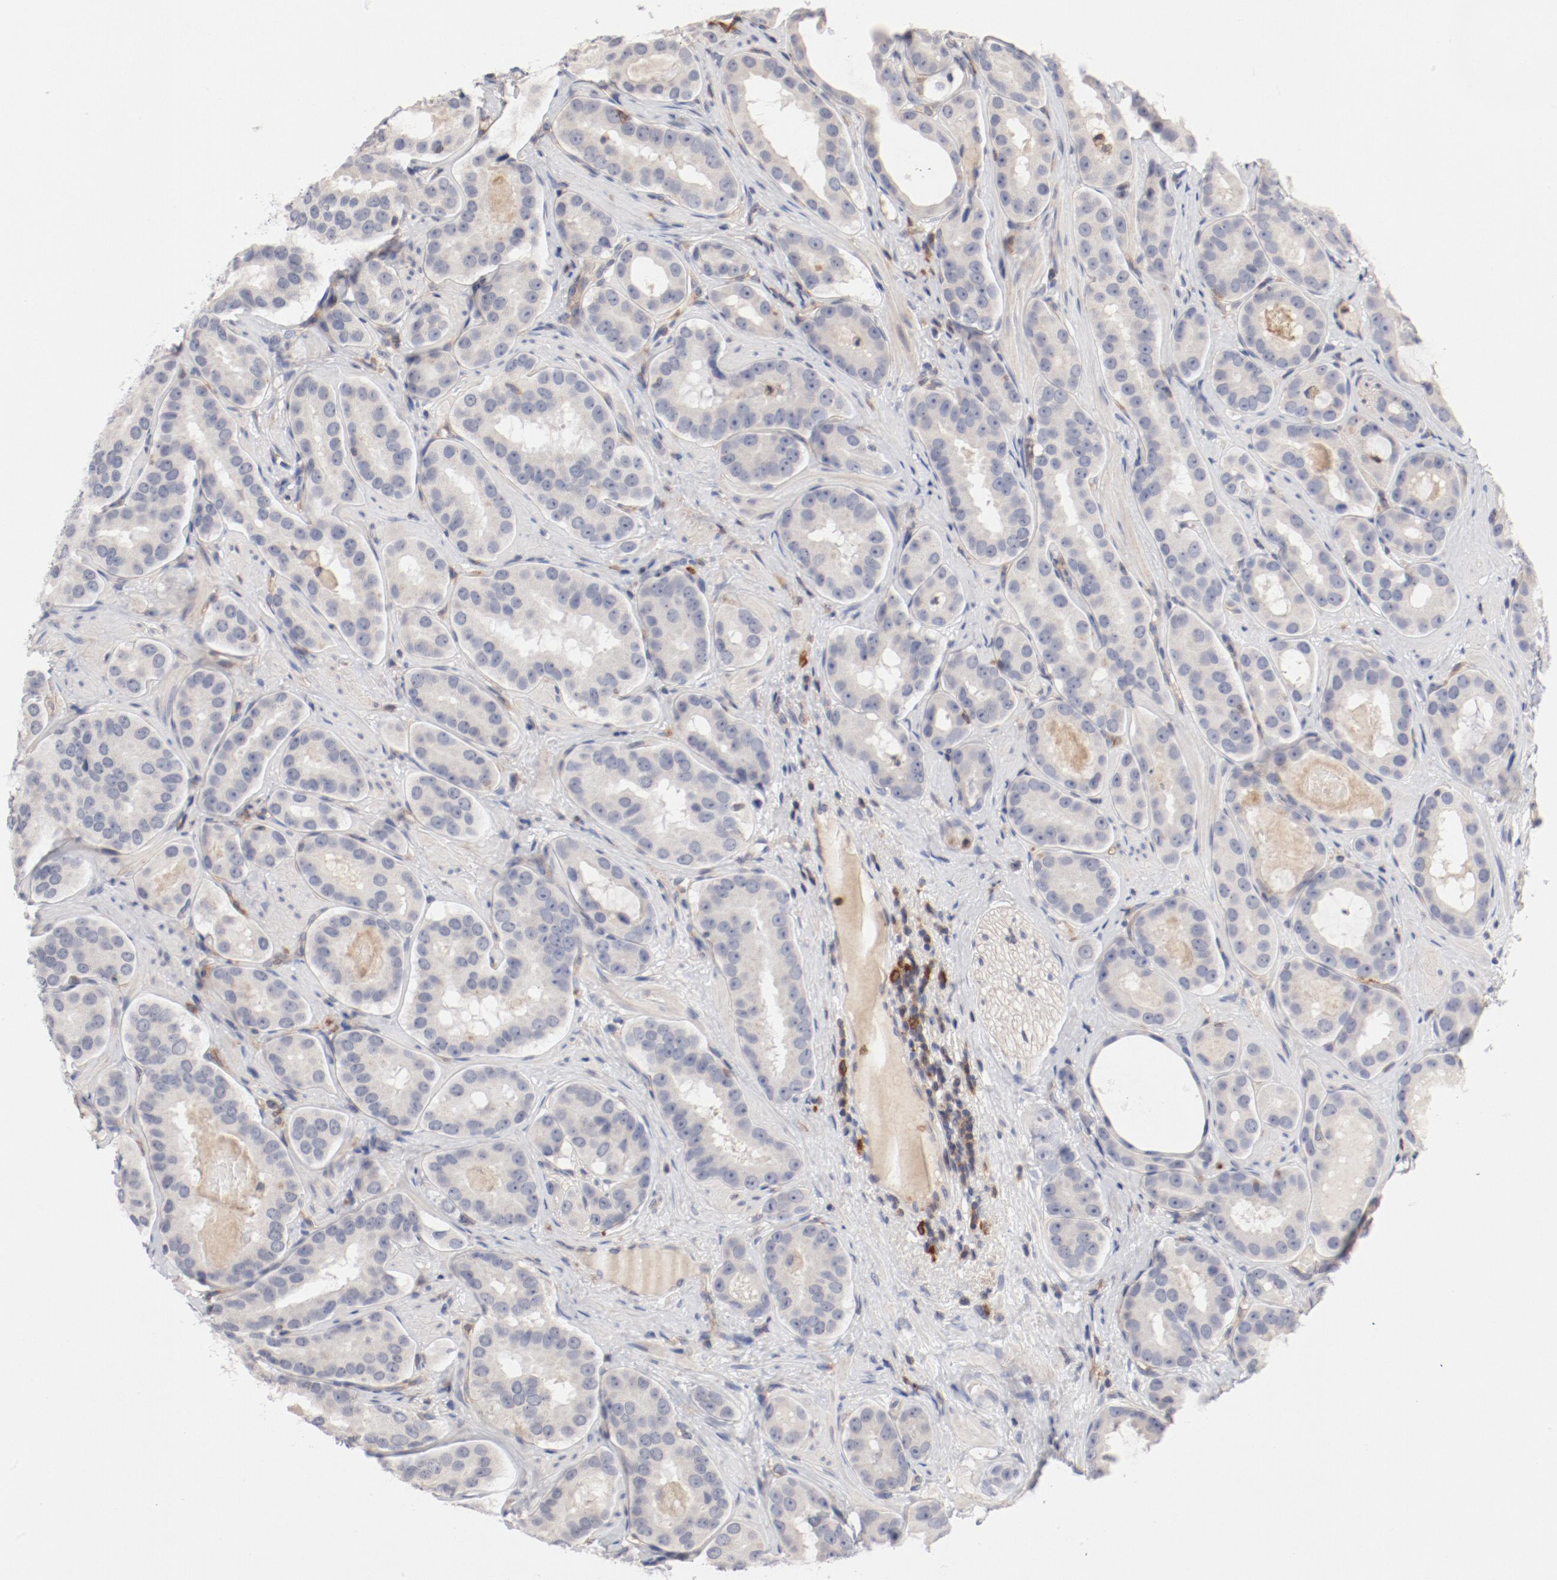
{"staining": {"intensity": "negative", "quantity": "none", "location": "none"}, "tissue": "prostate cancer", "cell_type": "Tumor cells", "image_type": "cancer", "snomed": [{"axis": "morphology", "description": "Adenocarcinoma, Low grade"}, {"axis": "topography", "description": "Prostate"}], "caption": "Human prostate cancer (adenocarcinoma (low-grade)) stained for a protein using immunohistochemistry (IHC) reveals no positivity in tumor cells.", "gene": "CBL", "patient": {"sex": "male", "age": 59}}